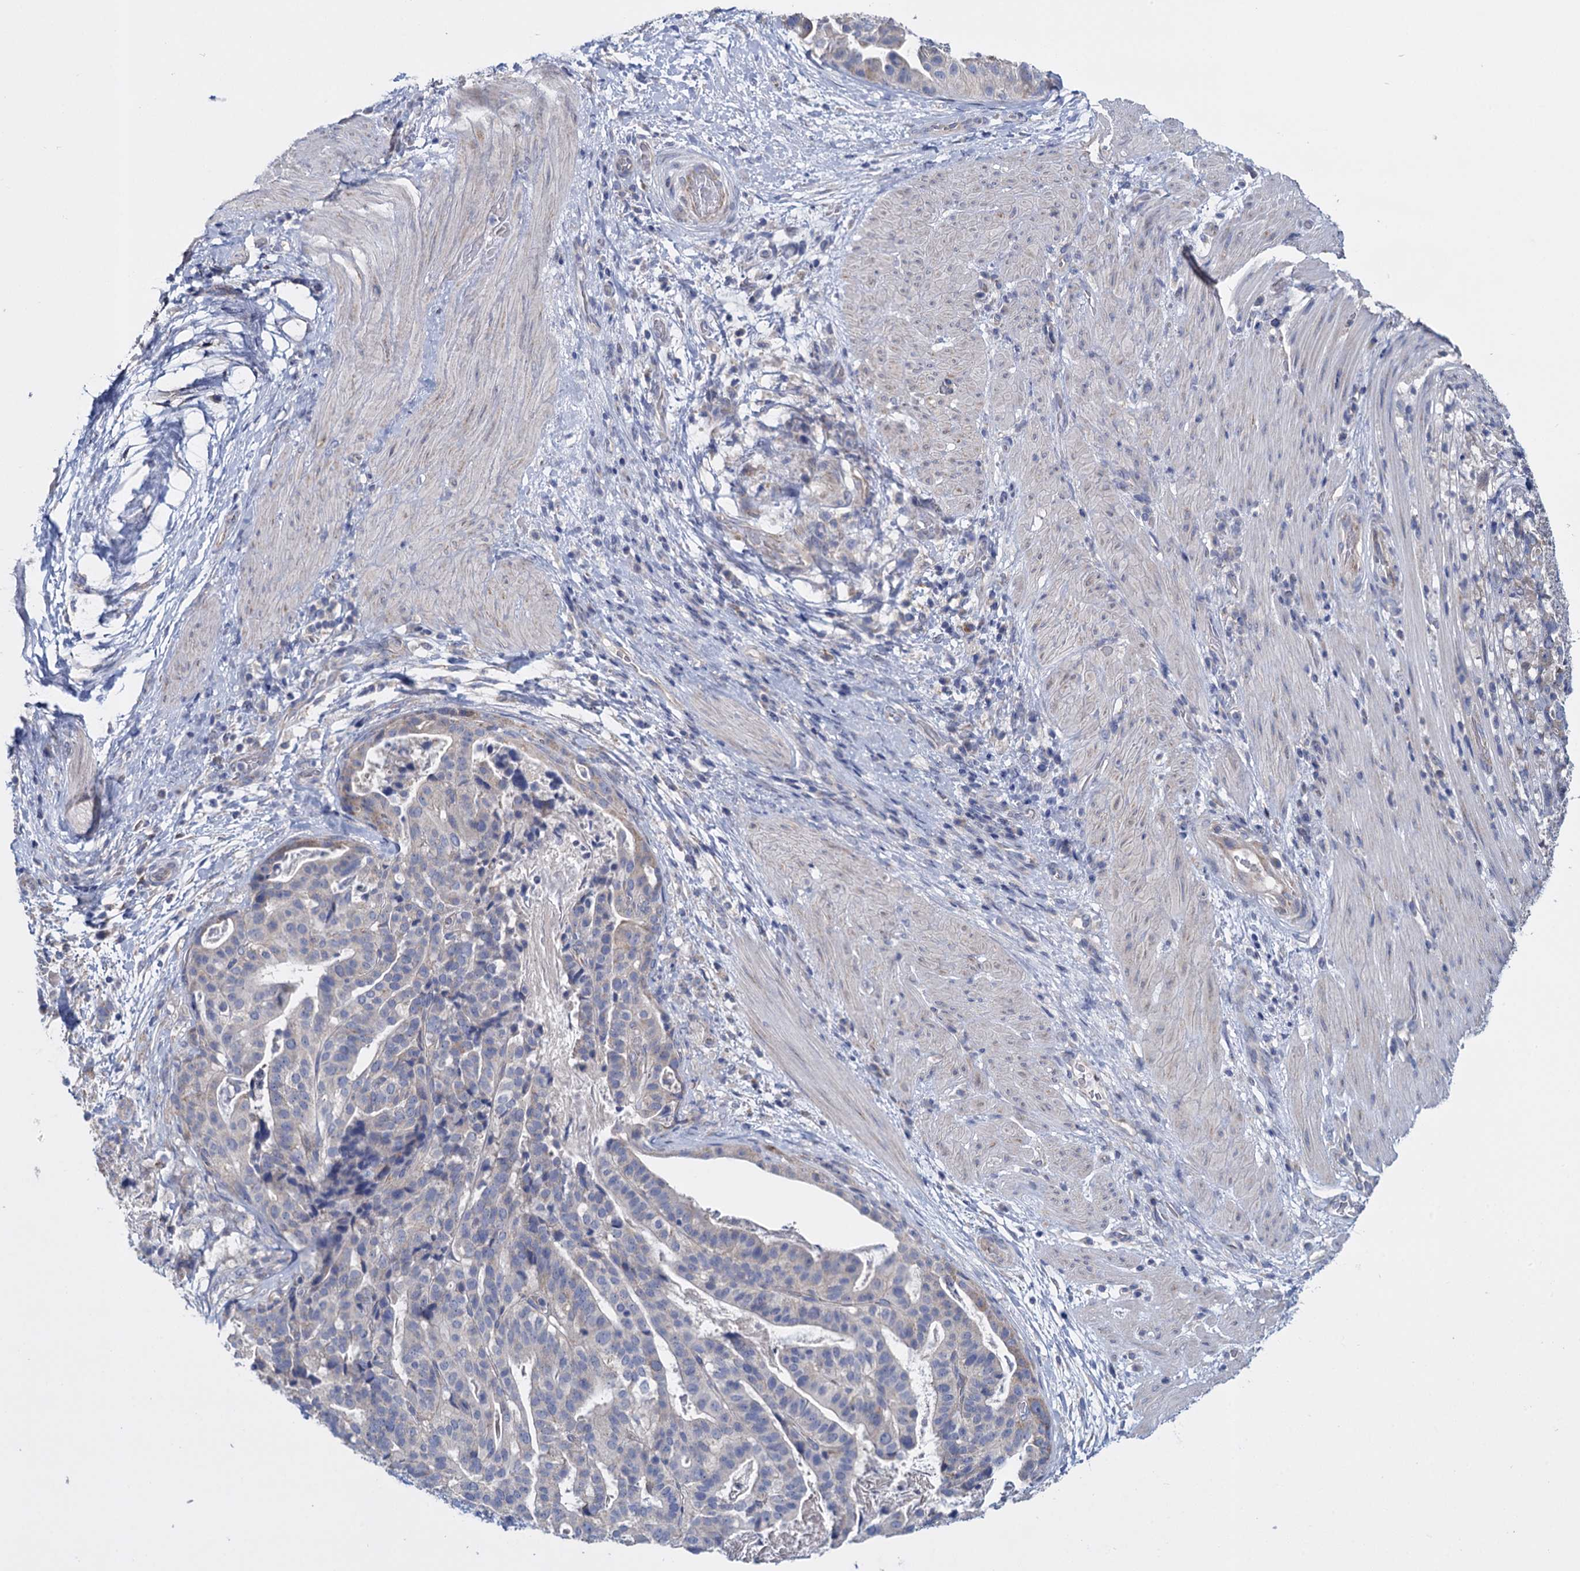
{"staining": {"intensity": "weak", "quantity": "<25%", "location": "cytoplasmic/membranous"}, "tissue": "stomach cancer", "cell_type": "Tumor cells", "image_type": "cancer", "snomed": [{"axis": "morphology", "description": "Adenocarcinoma, NOS"}, {"axis": "topography", "description": "Stomach"}], "caption": "Tumor cells show no significant protein positivity in adenocarcinoma (stomach).", "gene": "GSTM2", "patient": {"sex": "male", "age": 48}}